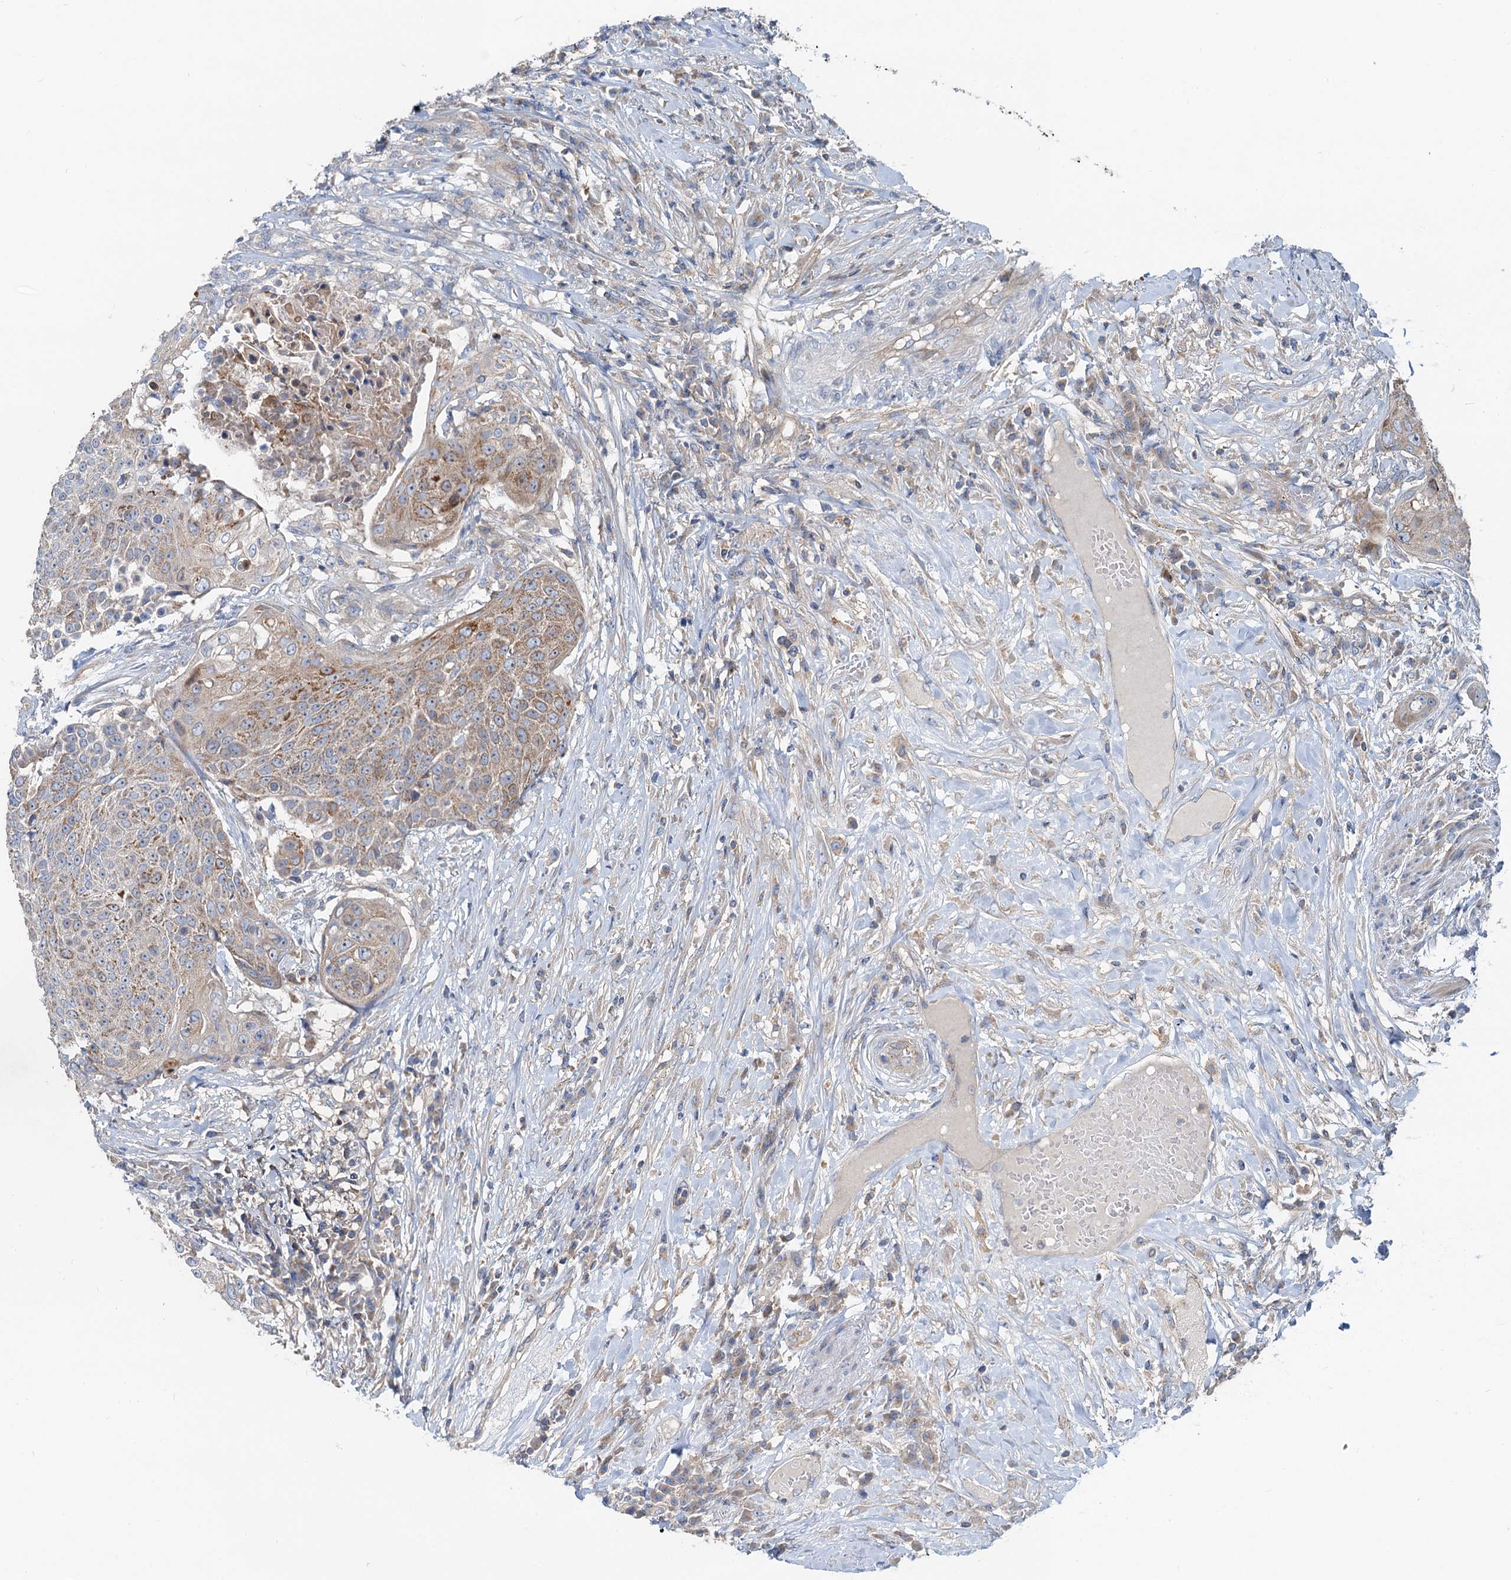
{"staining": {"intensity": "moderate", "quantity": ">75%", "location": "cytoplasmic/membranous"}, "tissue": "urothelial cancer", "cell_type": "Tumor cells", "image_type": "cancer", "snomed": [{"axis": "morphology", "description": "Urothelial carcinoma, High grade"}, {"axis": "topography", "description": "Urinary bladder"}], "caption": "Immunohistochemistry (DAB (3,3'-diaminobenzidine)) staining of urothelial cancer displays moderate cytoplasmic/membranous protein positivity in approximately >75% of tumor cells. The staining is performed using DAB brown chromogen to label protein expression. The nuclei are counter-stained blue using hematoxylin.", "gene": "ANKRD26", "patient": {"sex": "female", "age": 63}}